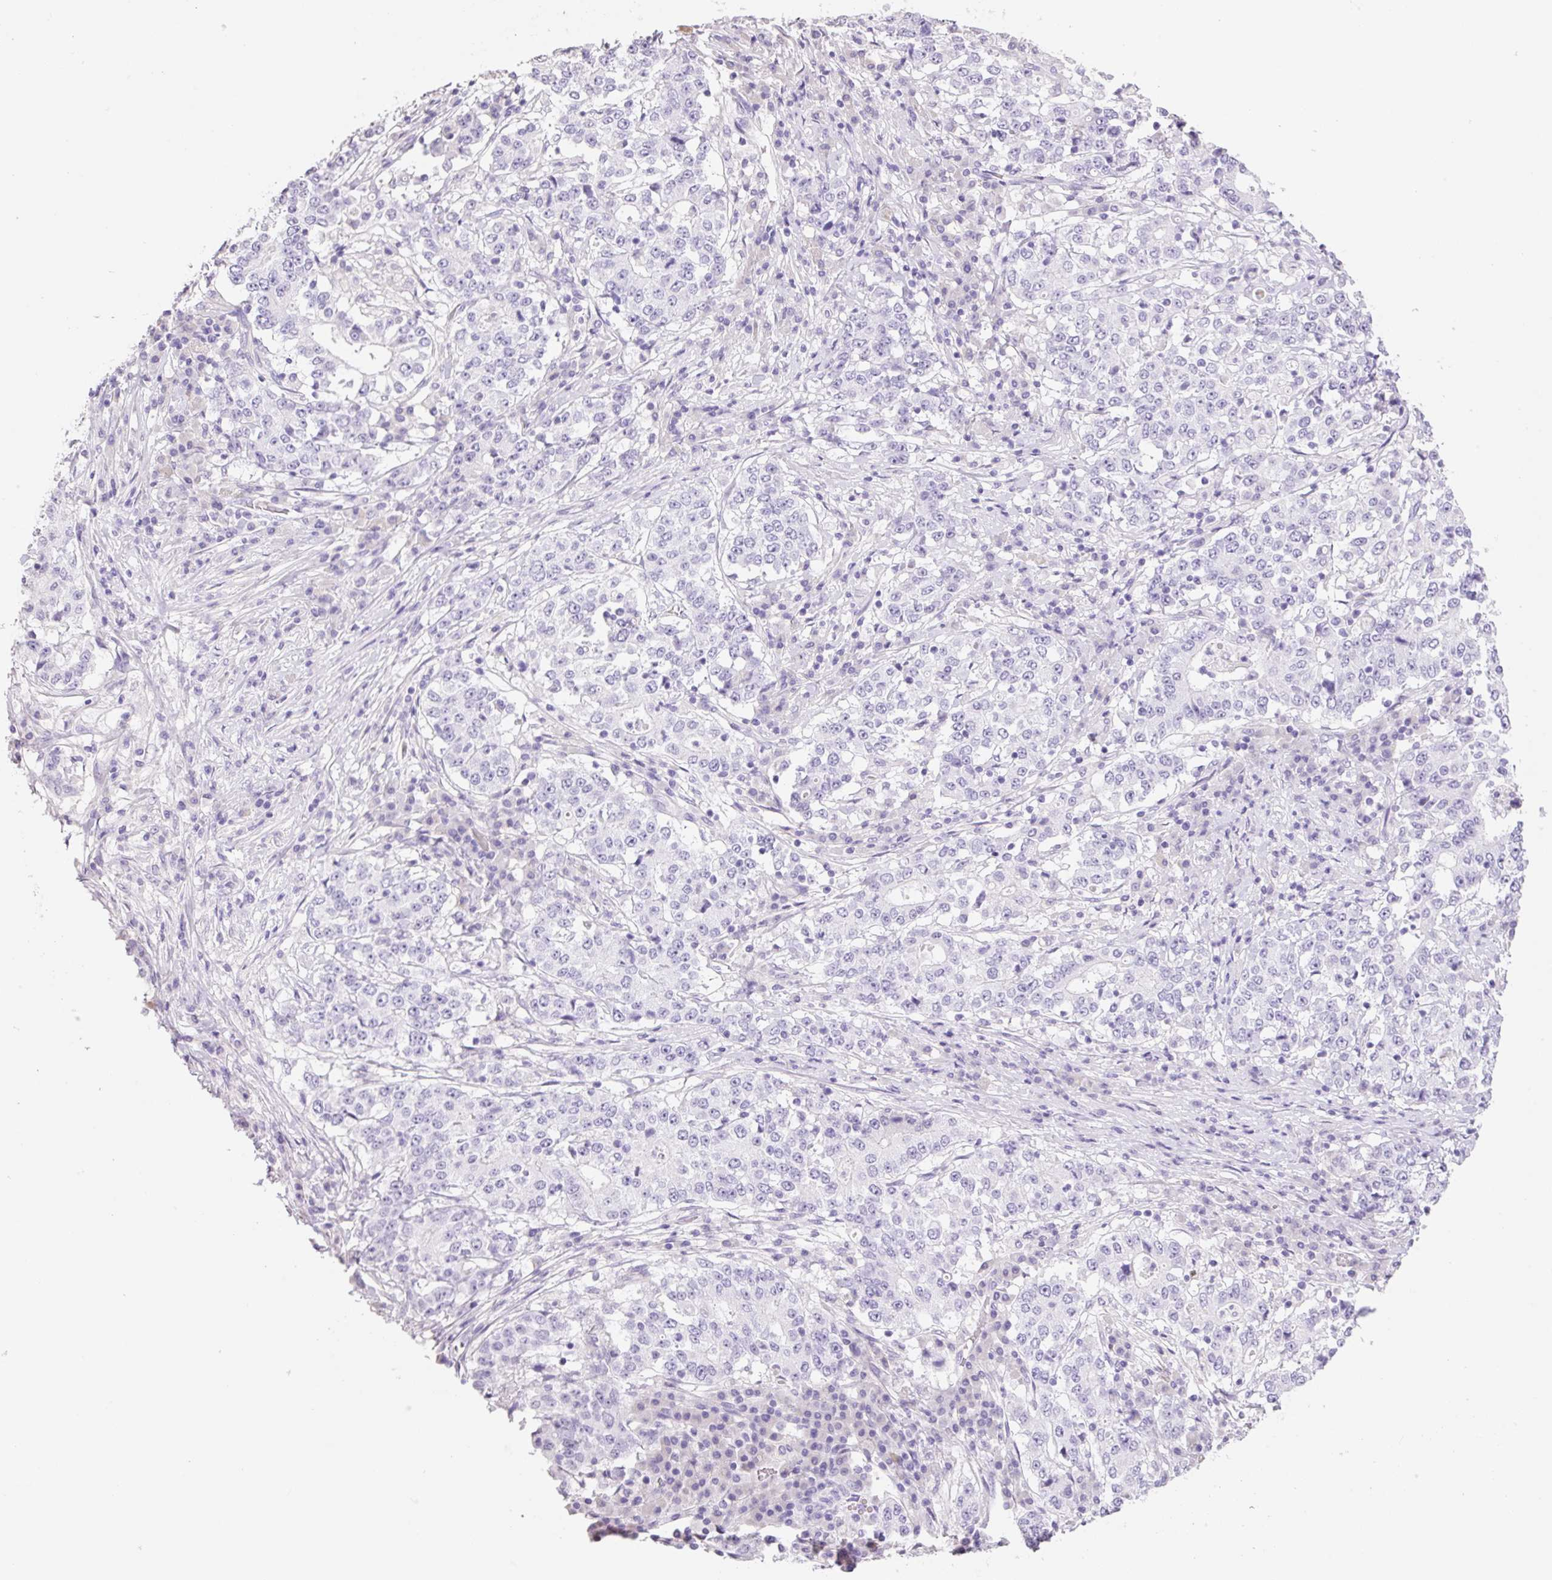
{"staining": {"intensity": "negative", "quantity": "none", "location": "none"}, "tissue": "stomach cancer", "cell_type": "Tumor cells", "image_type": "cancer", "snomed": [{"axis": "morphology", "description": "Adenocarcinoma, NOS"}, {"axis": "topography", "description": "Stomach"}], "caption": "Immunohistochemistry (IHC) photomicrograph of neoplastic tissue: human stomach cancer stained with DAB shows no significant protein staining in tumor cells.", "gene": "HCRTR2", "patient": {"sex": "male", "age": 59}}